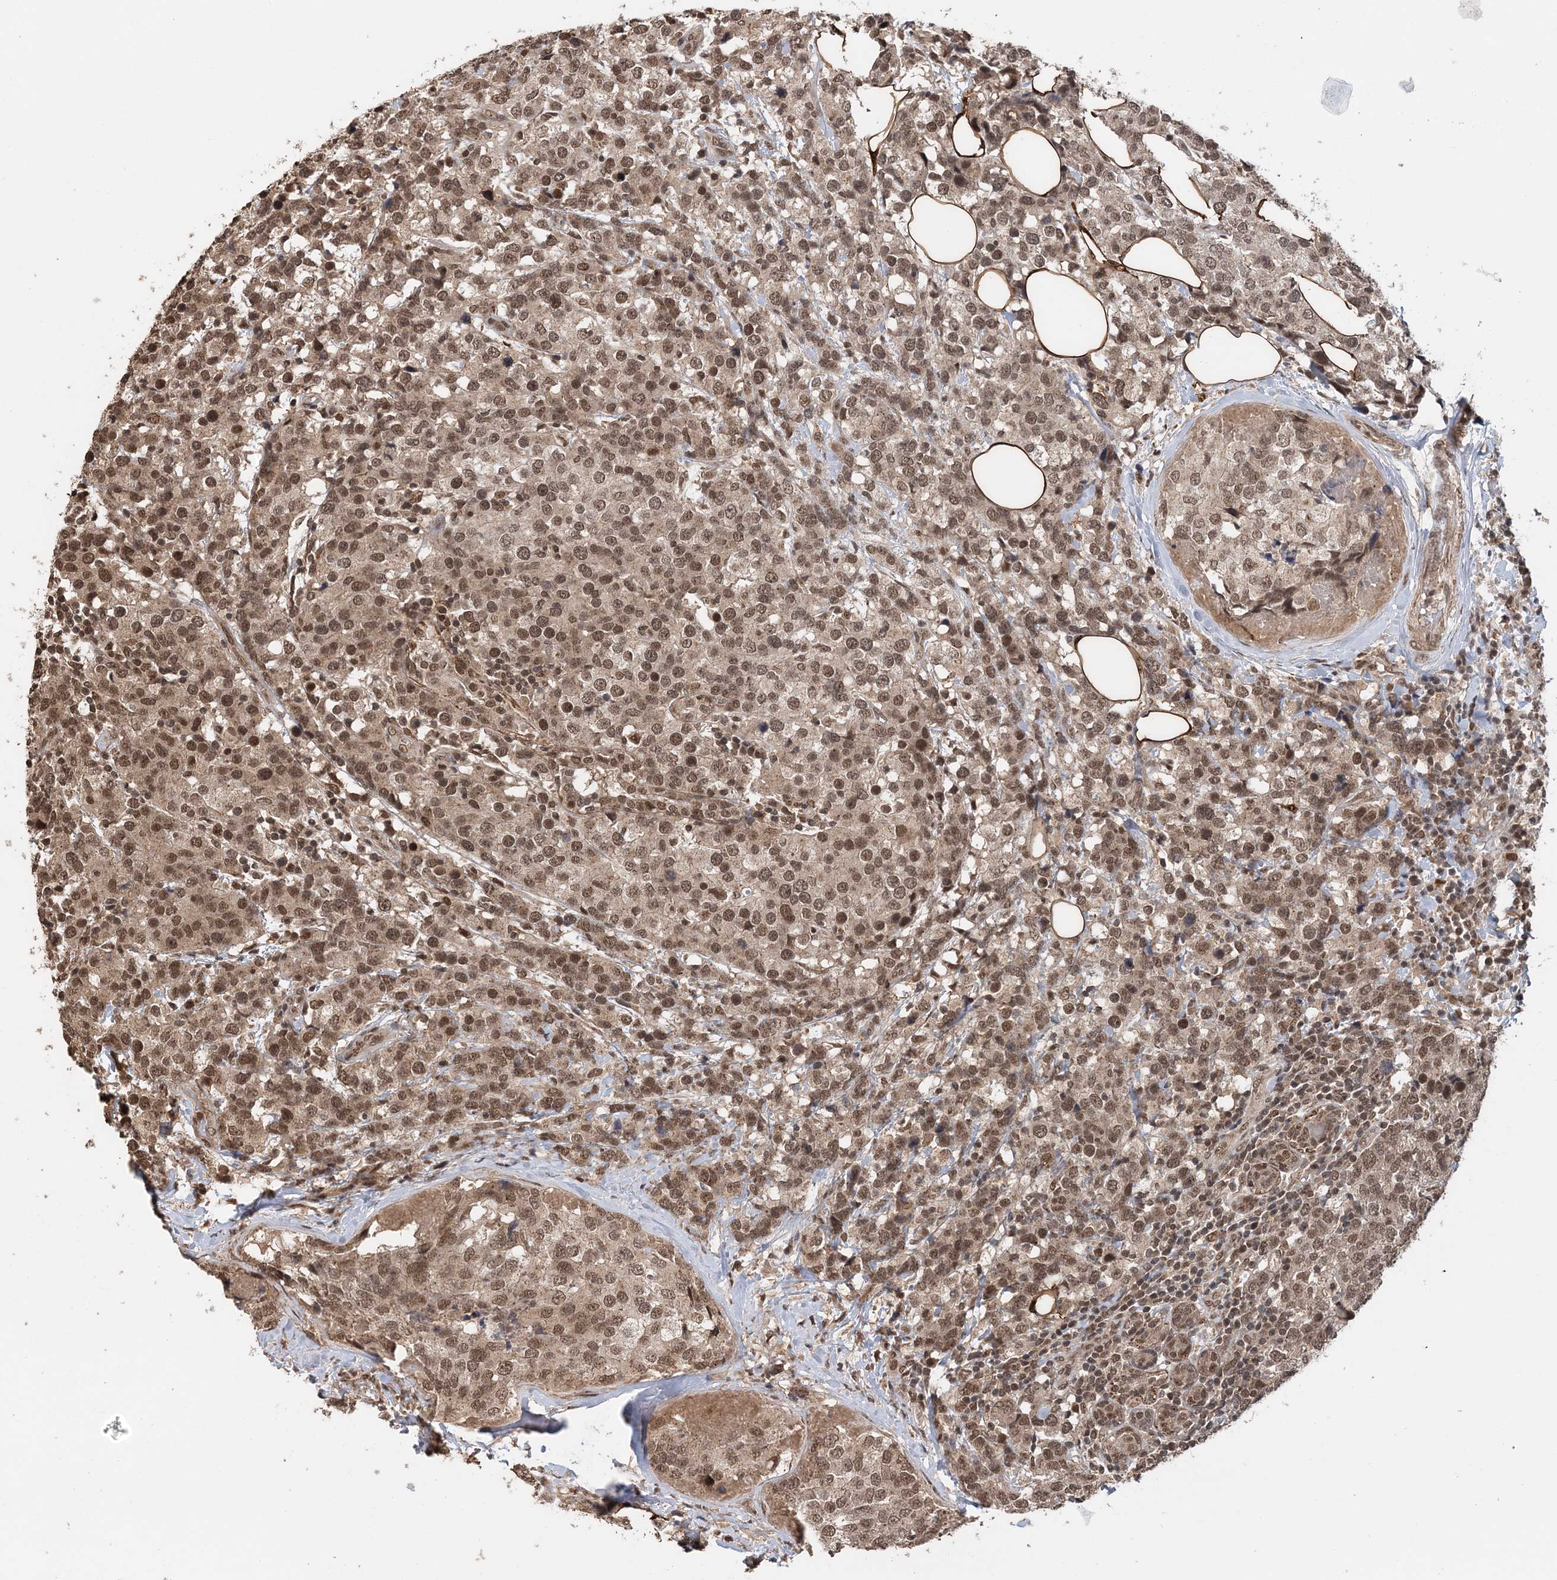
{"staining": {"intensity": "moderate", "quantity": ">75%", "location": "cytoplasmic/membranous,nuclear"}, "tissue": "breast cancer", "cell_type": "Tumor cells", "image_type": "cancer", "snomed": [{"axis": "morphology", "description": "Lobular carcinoma"}, {"axis": "topography", "description": "Breast"}], "caption": "Moderate cytoplasmic/membranous and nuclear protein positivity is seen in approximately >75% of tumor cells in breast cancer.", "gene": "TSHZ2", "patient": {"sex": "female", "age": 59}}